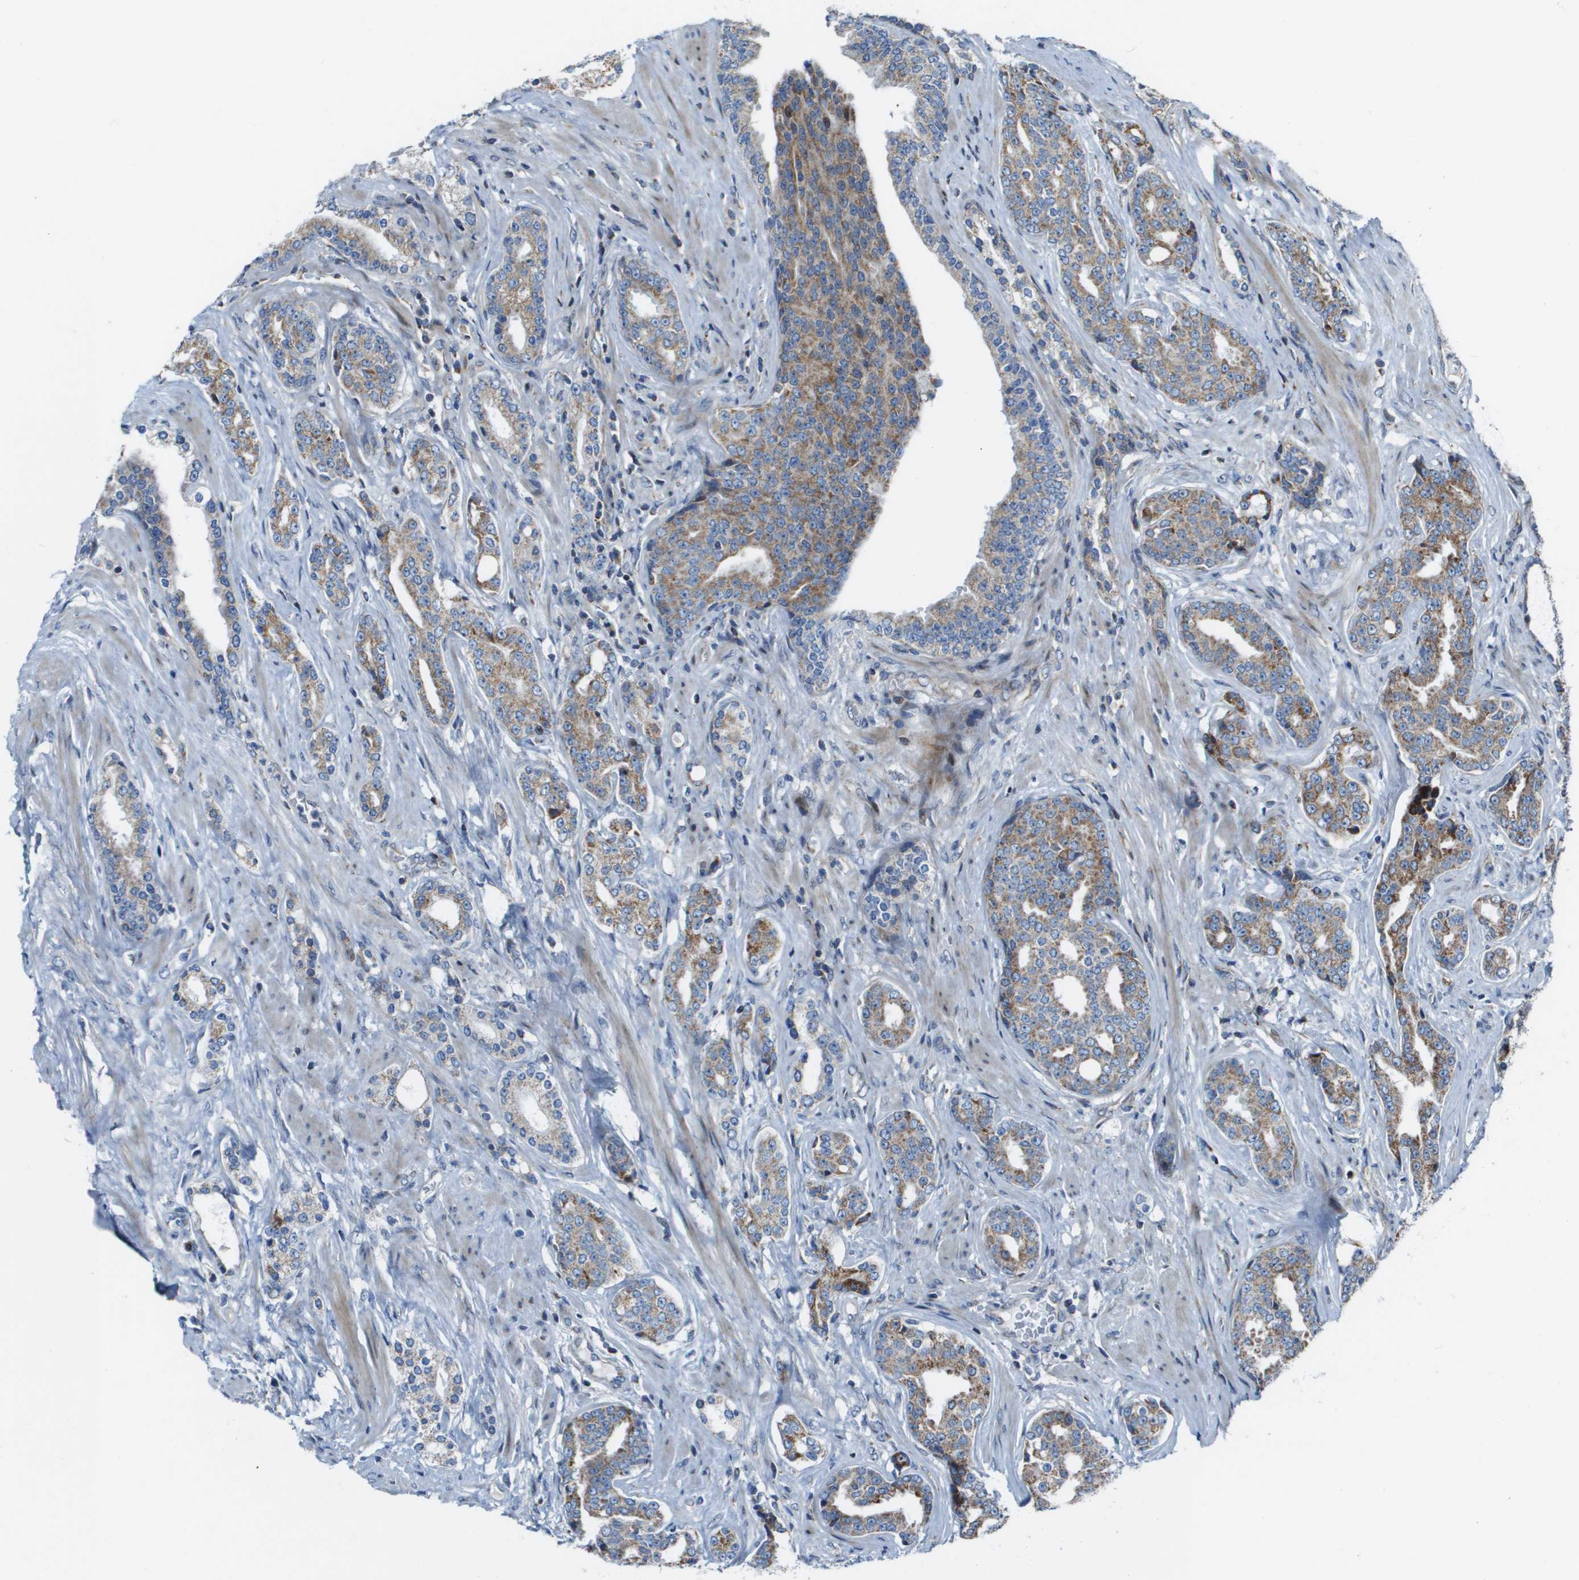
{"staining": {"intensity": "moderate", "quantity": ">75%", "location": "cytoplasmic/membranous"}, "tissue": "prostate cancer", "cell_type": "Tumor cells", "image_type": "cancer", "snomed": [{"axis": "morphology", "description": "Adenocarcinoma, High grade"}, {"axis": "topography", "description": "Prostate"}], "caption": "Brown immunohistochemical staining in human high-grade adenocarcinoma (prostate) reveals moderate cytoplasmic/membranous expression in about >75% of tumor cells.", "gene": "MGAT3", "patient": {"sex": "male", "age": 71}}